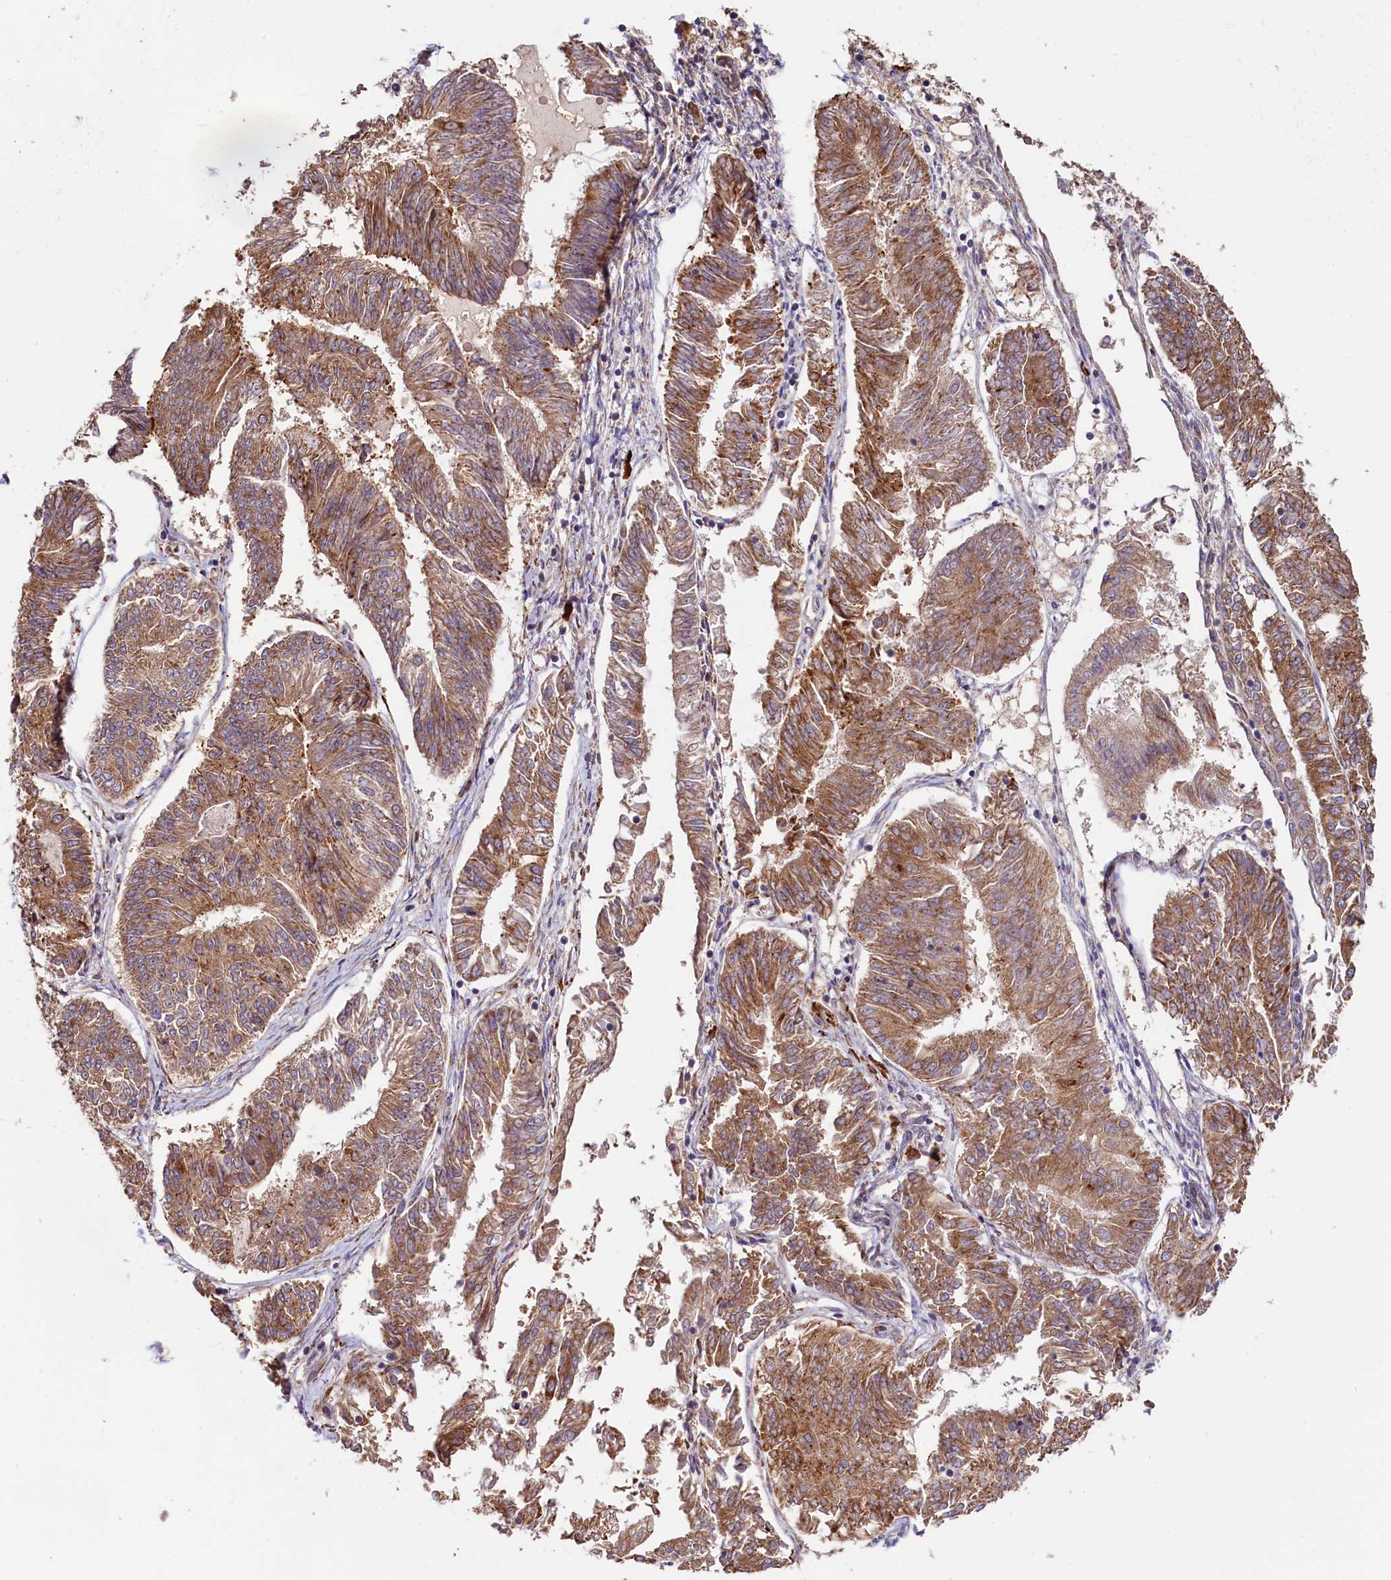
{"staining": {"intensity": "moderate", "quantity": ">75%", "location": "cytoplasmic/membranous"}, "tissue": "endometrial cancer", "cell_type": "Tumor cells", "image_type": "cancer", "snomed": [{"axis": "morphology", "description": "Adenocarcinoma, NOS"}, {"axis": "topography", "description": "Endometrium"}], "caption": "Endometrial cancer (adenocarcinoma) was stained to show a protein in brown. There is medium levels of moderate cytoplasmic/membranous positivity in about >75% of tumor cells.", "gene": "C5orf15", "patient": {"sex": "female", "age": 58}}